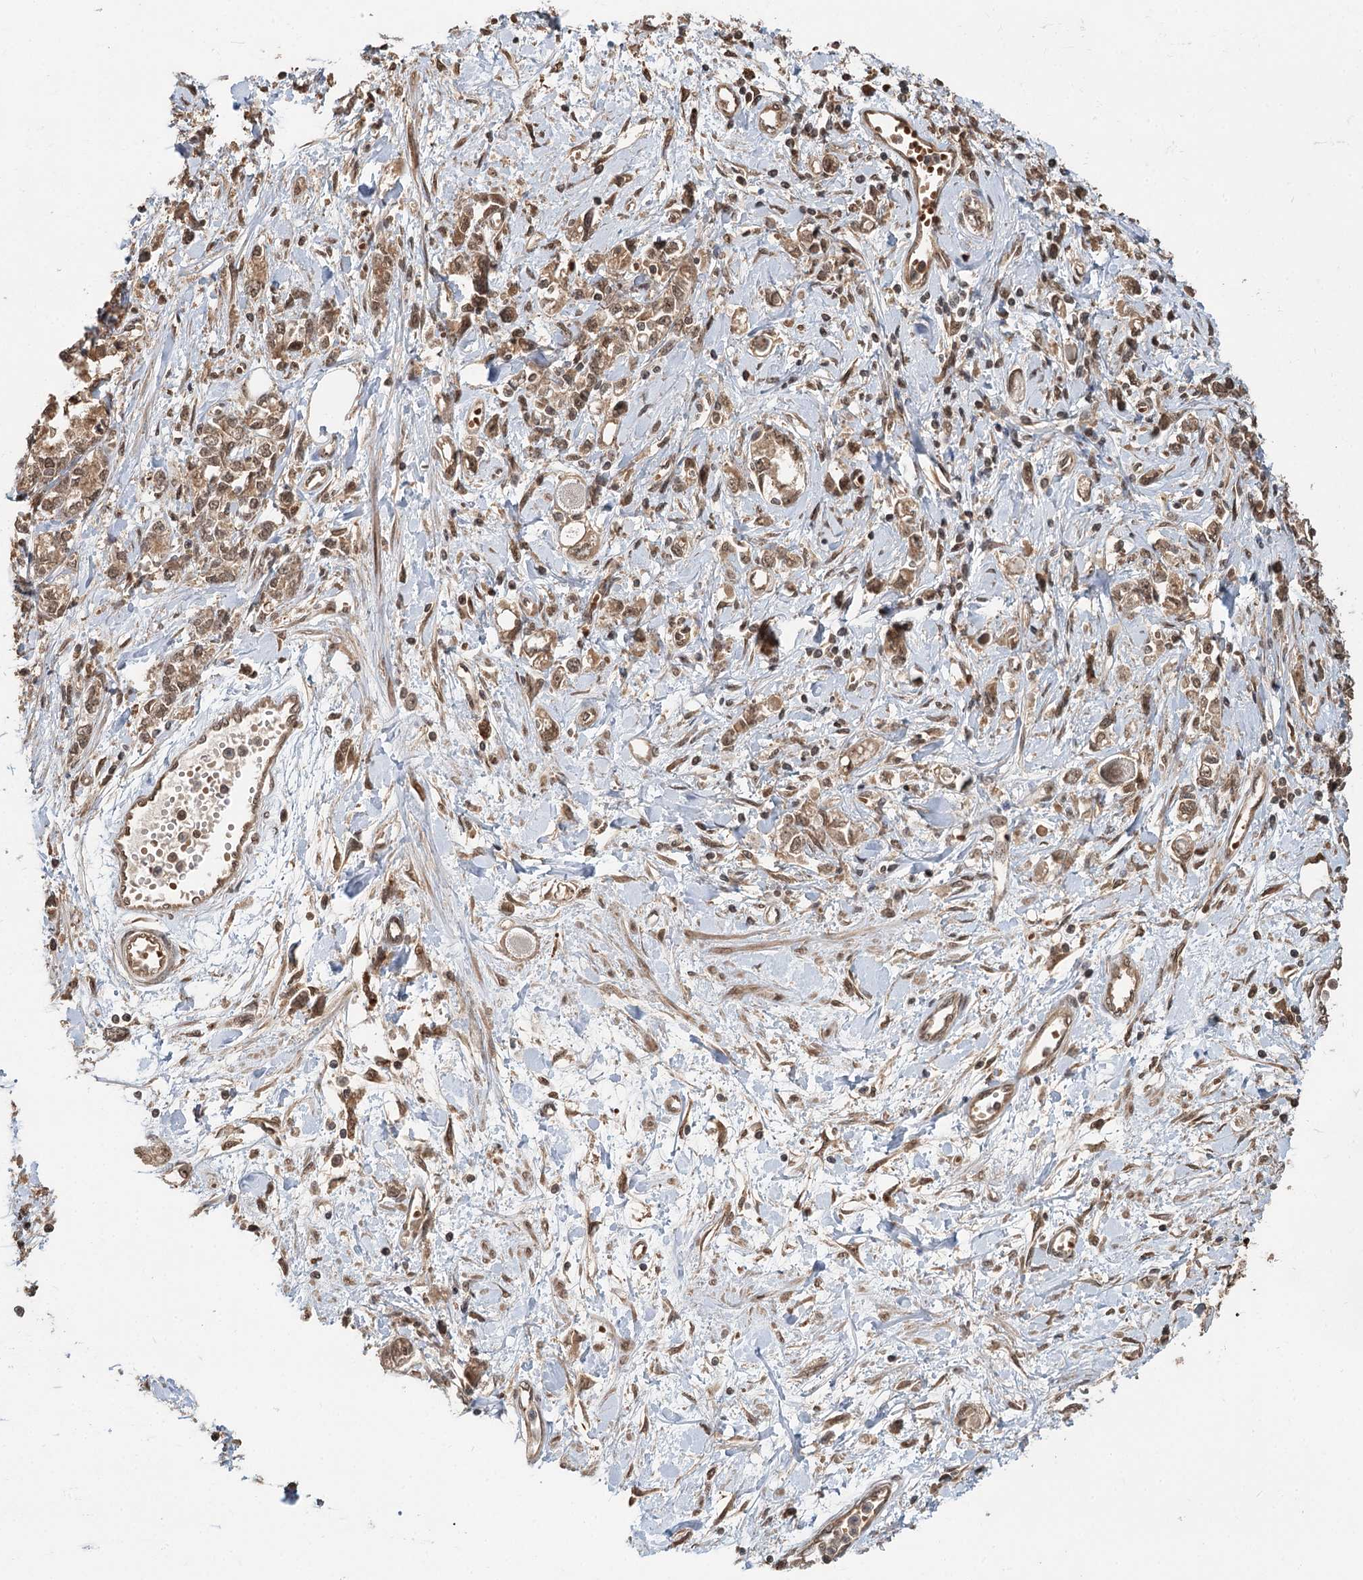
{"staining": {"intensity": "moderate", "quantity": ">75%", "location": "cytoplasmic/membranous,nuclear"}, "tissue": "stomach cancer", "cell_type": "Tumor cells", "image_type": "cancer", "snomed": [{"axis": "morphology", "description": "Adenocarcinoma, NOS"}, {"axis": "topography", "description": "Stomach"}], "caption": "High-power microscopy captured an immunohistochemistry micrograph of stomach adenocarcinoma, revealing moderate cytoplasmic/membranous and nuclear staining in approximately >75% of tumor cells. The protein of interest is shown in brown color, while the nuclei are stained blue.", "gene": "N6AMT1", "patient": {"sex": "female", "age": 76}}